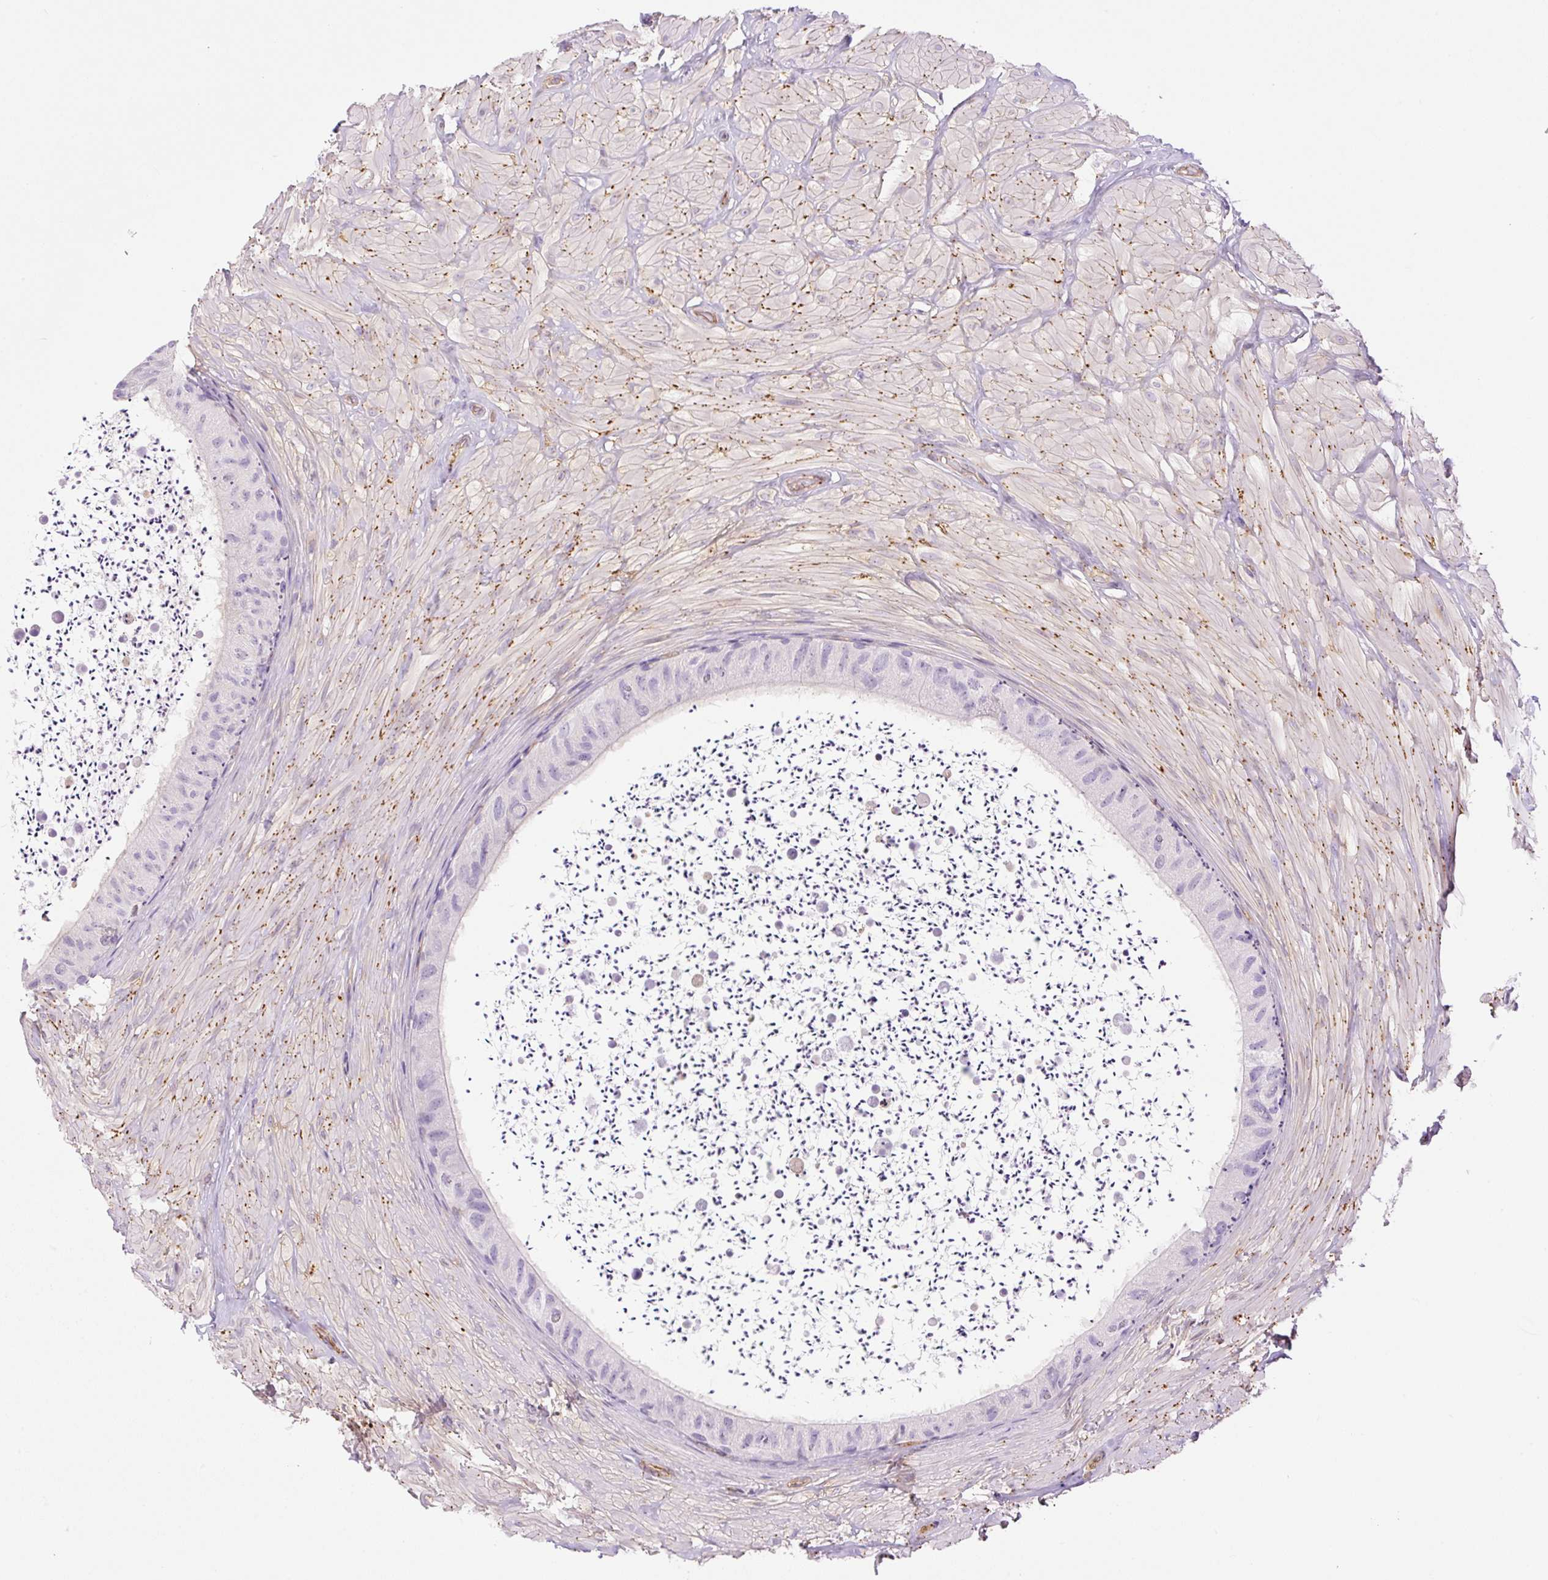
{"staining": {"intensity": "negative", "quantity": "none", "location": "none"}, "tissue": "epididymis", "cell_type": "Glandular cells", "image_type": "normal", "snomed": [{"axis": "morphology", "description": "Normal tissue, NOS"}, {"axis": "topography", "description": "Epididymis"}, {"axis": "topography", "description": "Peripheral nerve tissue"}], "caption": "The image shows no significant positivity in glandular cells of epididymis.", "gene": "EHD1", "patient": {"sex": "male", "age": 32}}